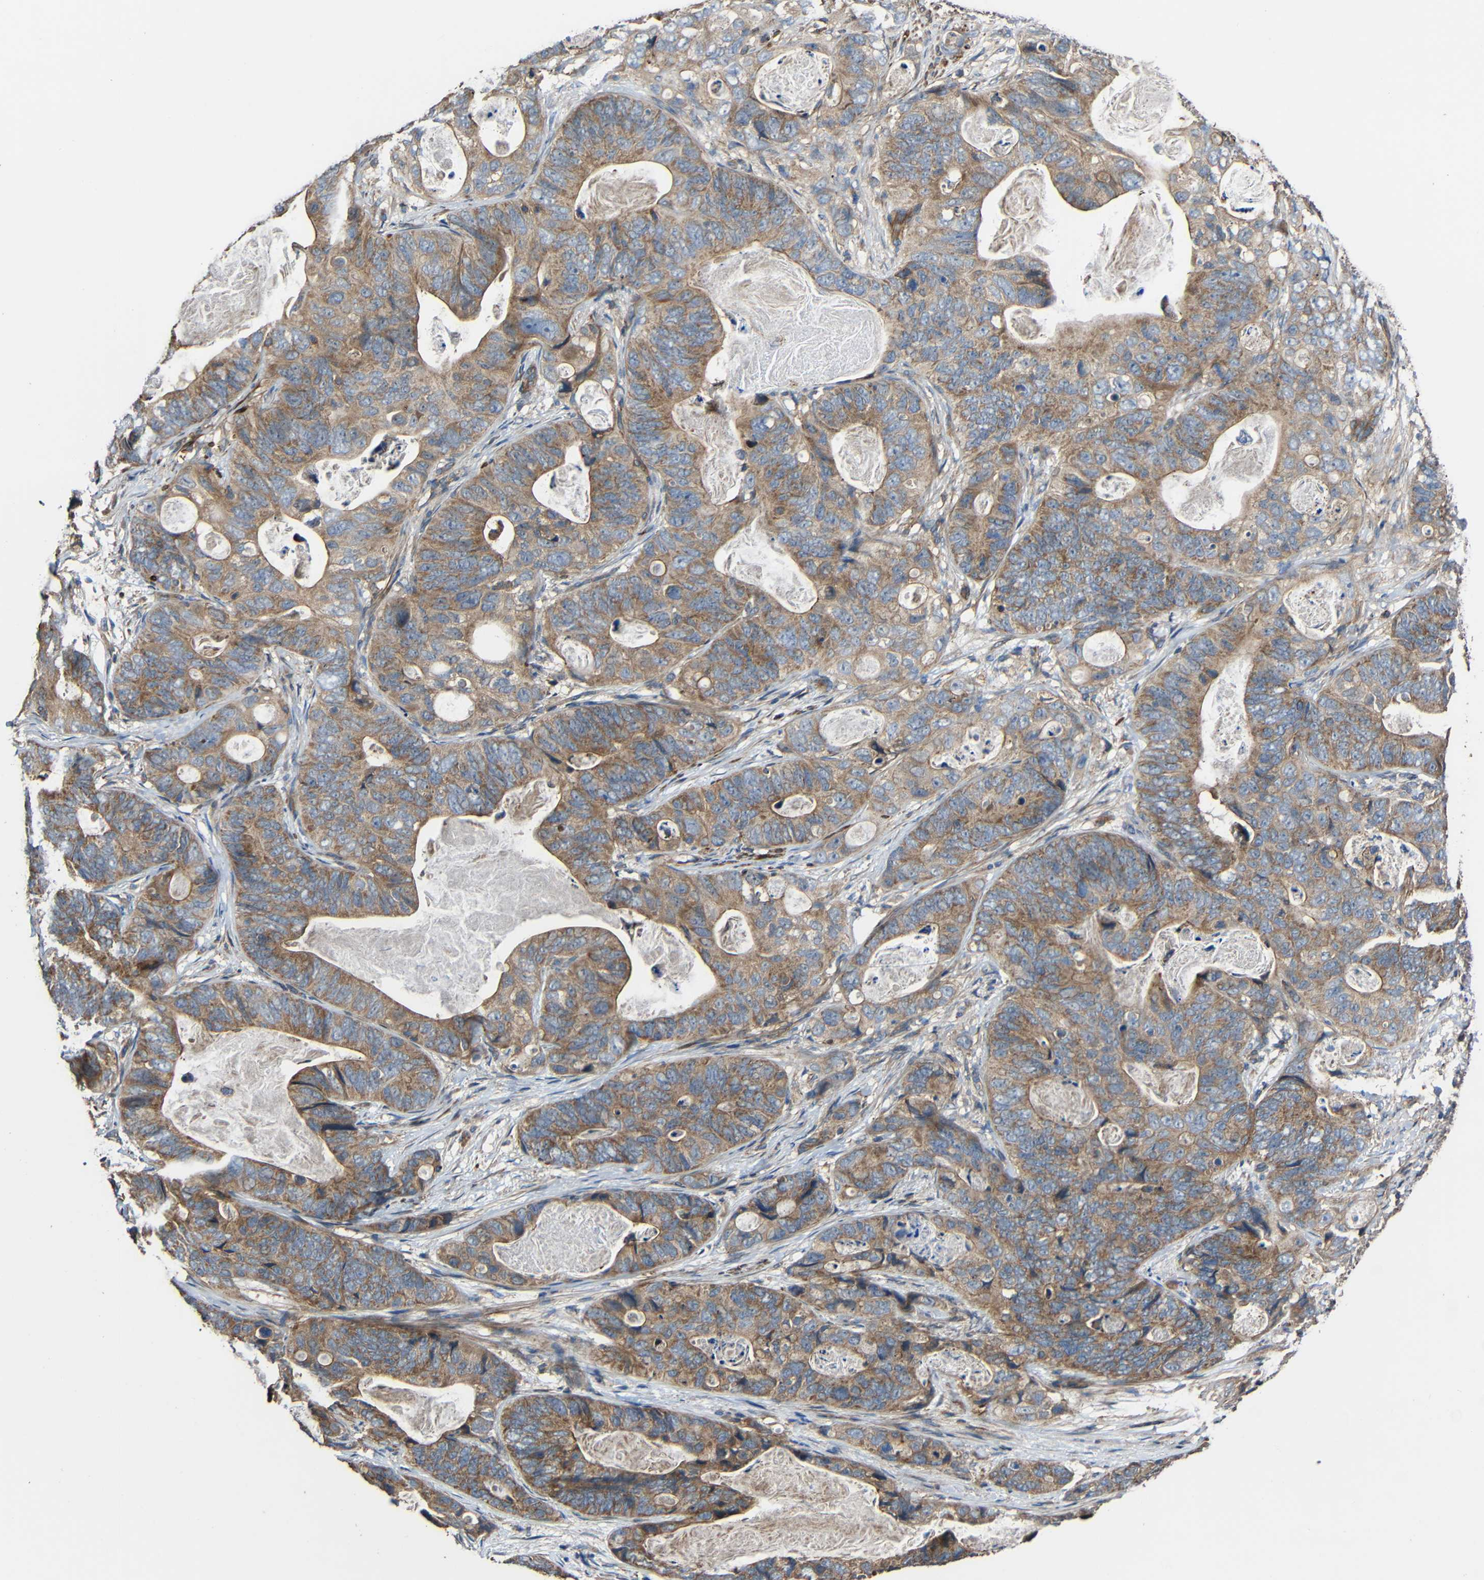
{"staining": {"intensity": "moderate", "quantity": ">75%", "location": "cytoplasmic/membranous"}, "tissue": "stomach cancer", "cell_type": "Tumor cells", "image_type": "cancer", "snomed": [{"axis": "morphology", "description": "Adenocarcinoma, NOS"}, {"axis": "topography", "description": "Stomach"}], "caption": "Stomach cancer stained with DAB immunohistochemistry (IHC) demonstrates medium levels of moderate cytoplasmic/membranous positivity in about >75% of tumor cells. The staining is performed using DAB brown chromogen to label protein expression. The nuclei are counter-stained blue using hematoxylin.", "gene": "RHOT2", "patient": {"sex": "female", "age": 89}}